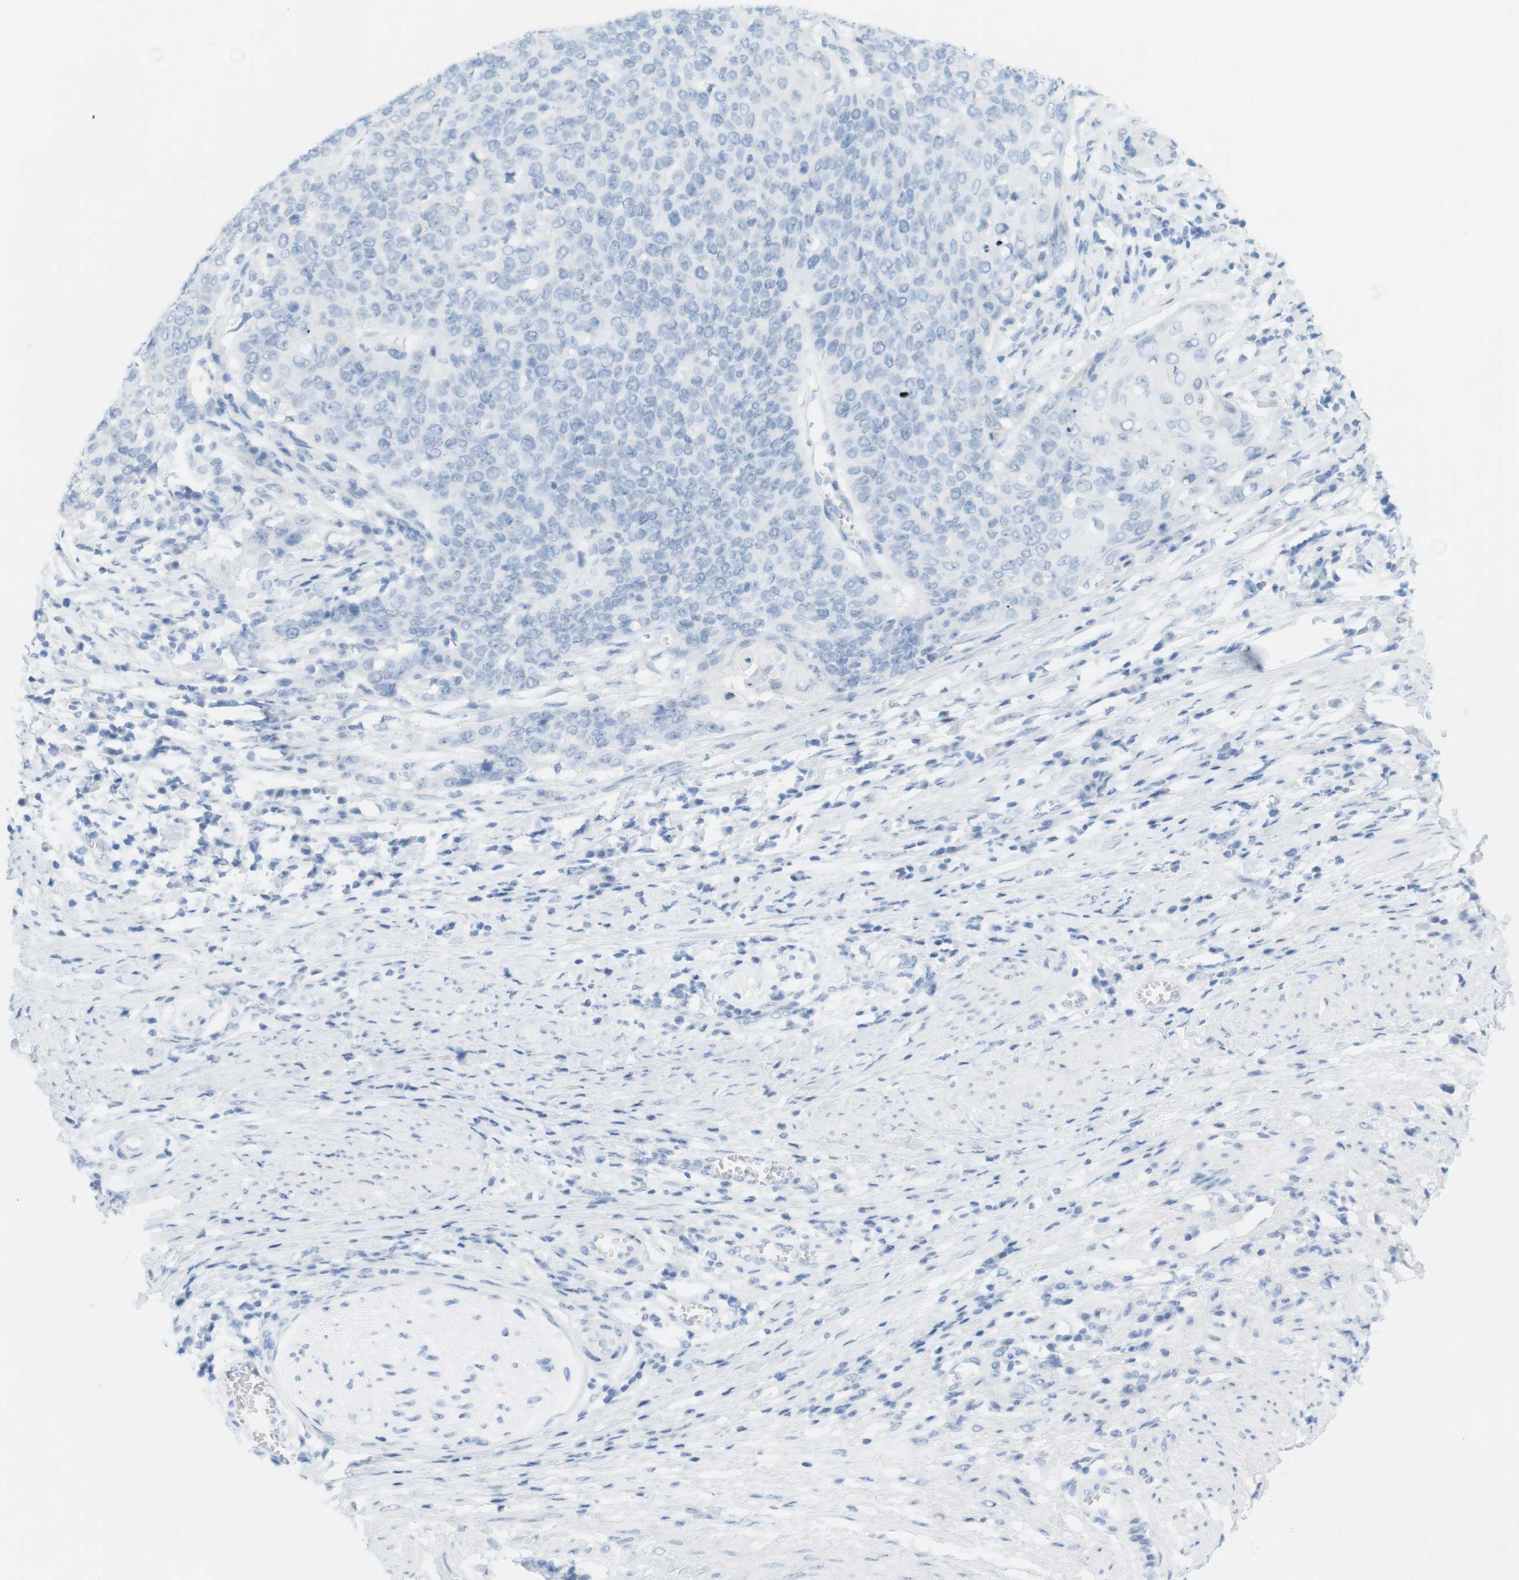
{"staining": {"intensity": "negative", "quantity": "none", "location": "none"}, "tissue": "cervical cancer", "cell_type": "Tumor cells", "image_type": "cancer", "snomed": [{"axis": "morphology", "description": "Squamous cell carcinoma, NOS"}, {"axis": "topography", "description": "Cervix"}], "caption": "DAB immunohistochemical staining of squamous cell carcinoma (cervical) demonstrates no significant positivity in tumor cells.", "gene": "TNNT2", "patient": {"sex": "female", "age": 39}}